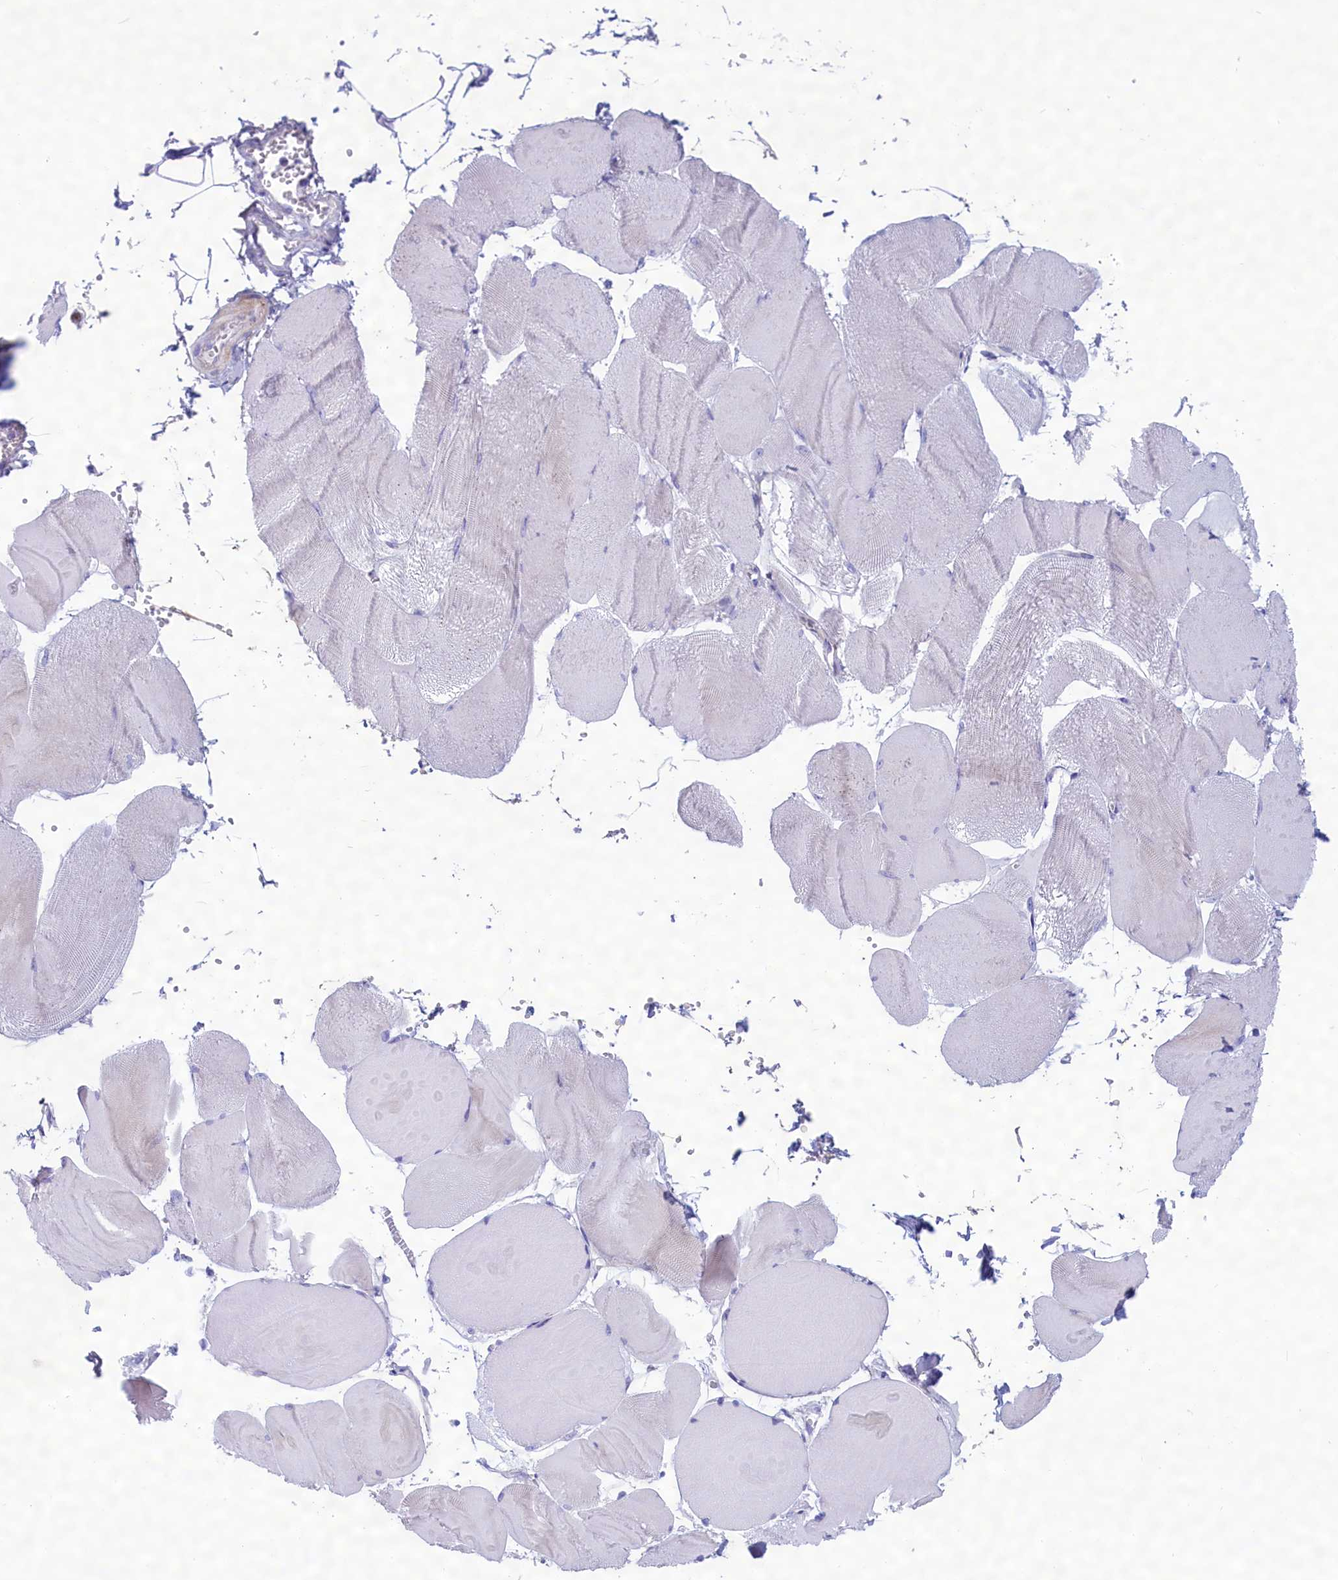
{"staining": {"intensity": "negative", "quantity": "none", "location": "none"}, "tissue": "skeletal muscle", "cell_type": "Myocytes", "image_type": "normal", "snomed": [{"axis": "morphology", "description": "Normal tissue, NOS"}, {"axis": "morphology", "description": "Basal cell carcinoma"}, {"axis": "topography", "description": "Skeletal muscle"}], "caption": "Immunohistochemical staining of unremarkable skeletal muscle exhibits no significant staining in myocytes. (DAB (3,3'-diaminobenzidine) immunohistochemistry (IHC) visualized using brightfield microscopy, high magnification).", "gene": "MPV17L2", "patient": {"sex": "female", "age": 64}}